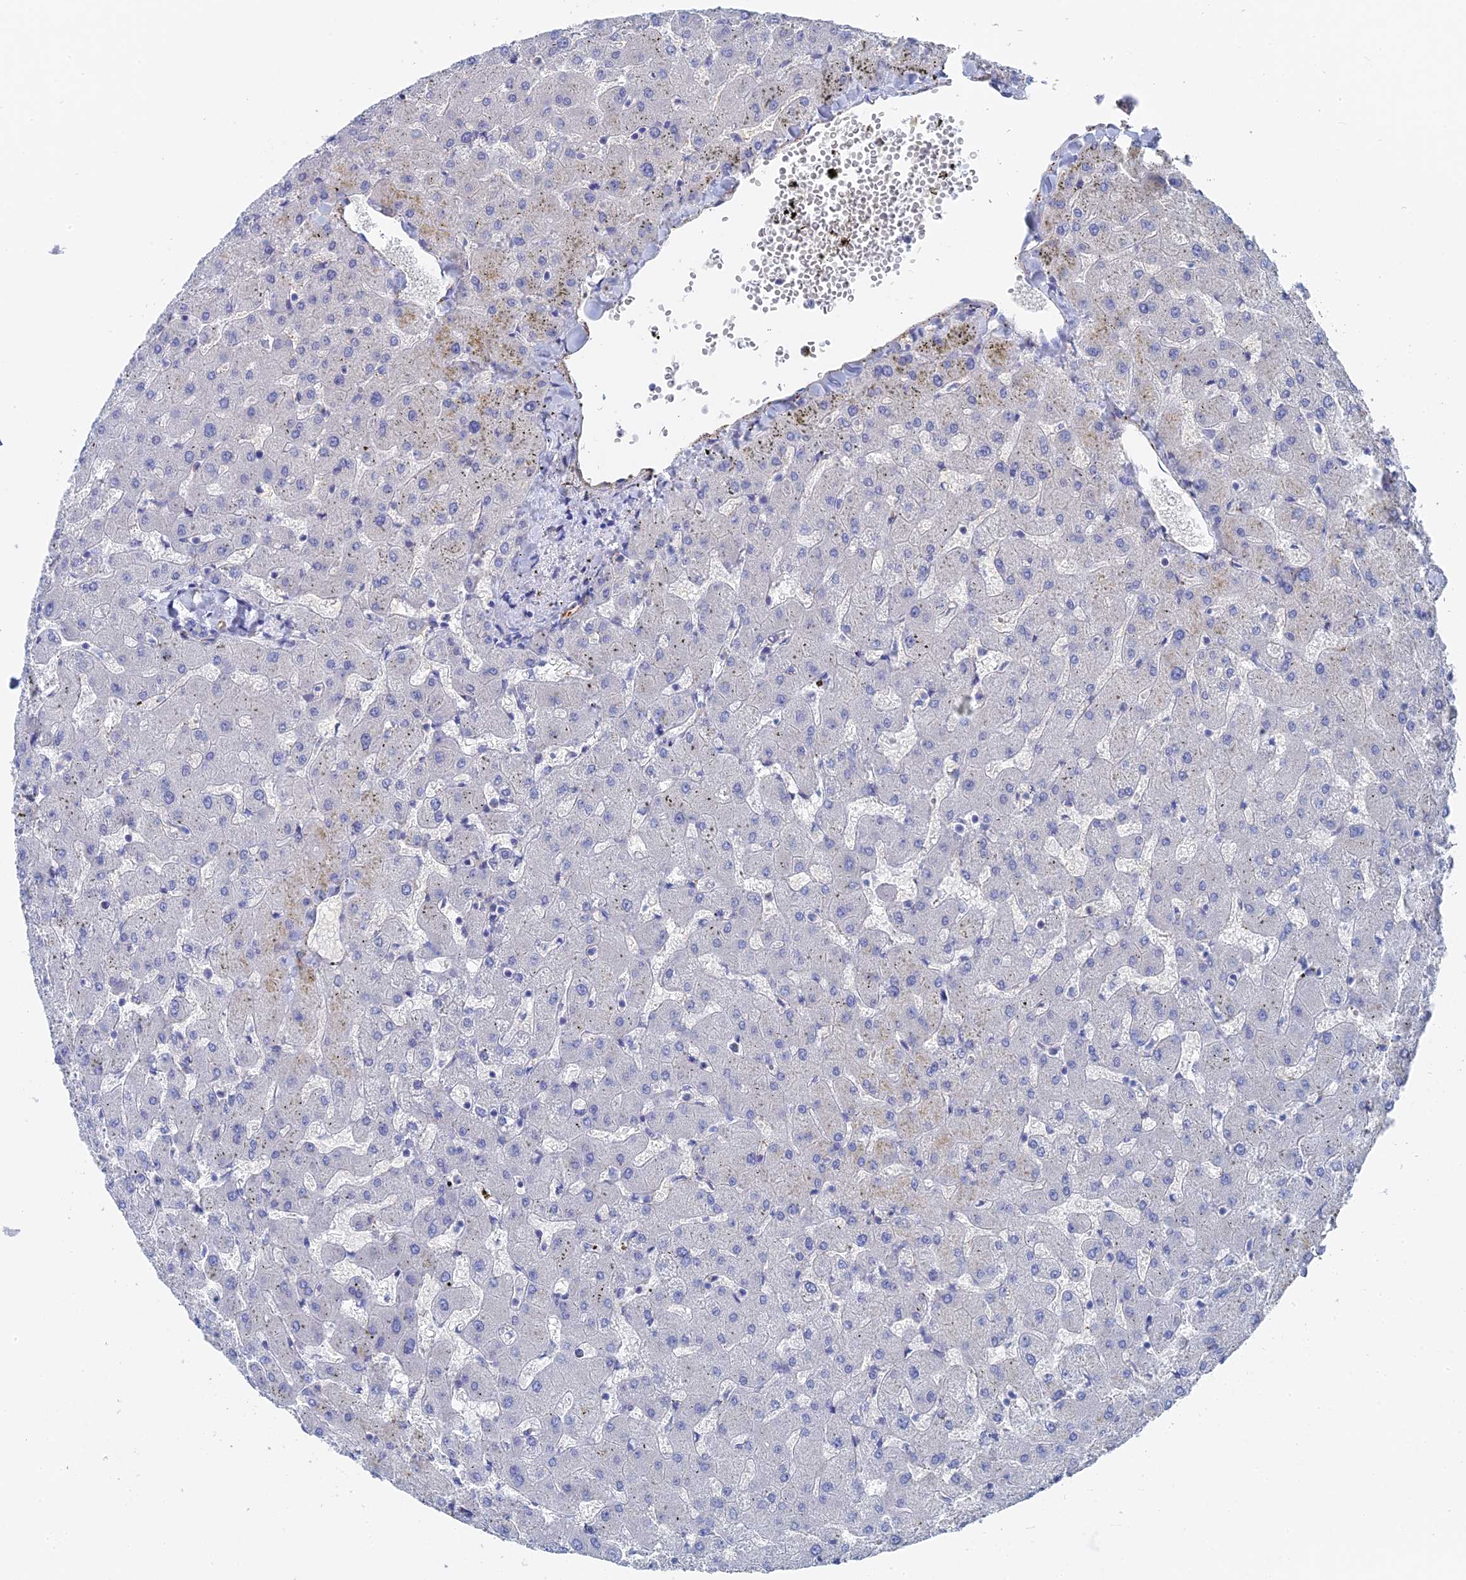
{"staining": {"intensity": "negative", "quantity": "none", "location": "none"}, "tissue": "liver", "cell_type": "Cholangiocytes", "image_type": "normal", "snomed": [{"axis": "morphology", "description": "Normal tissue, NOS"}, {"axis": "topography", "description": "Liver"}], "caption": "Liver stained for a protein using immunohistochemistry demonstrates no expression cholangiocytes.", "gene": "MTHFSD", "patient": {"sex": "female", "age": 63}}